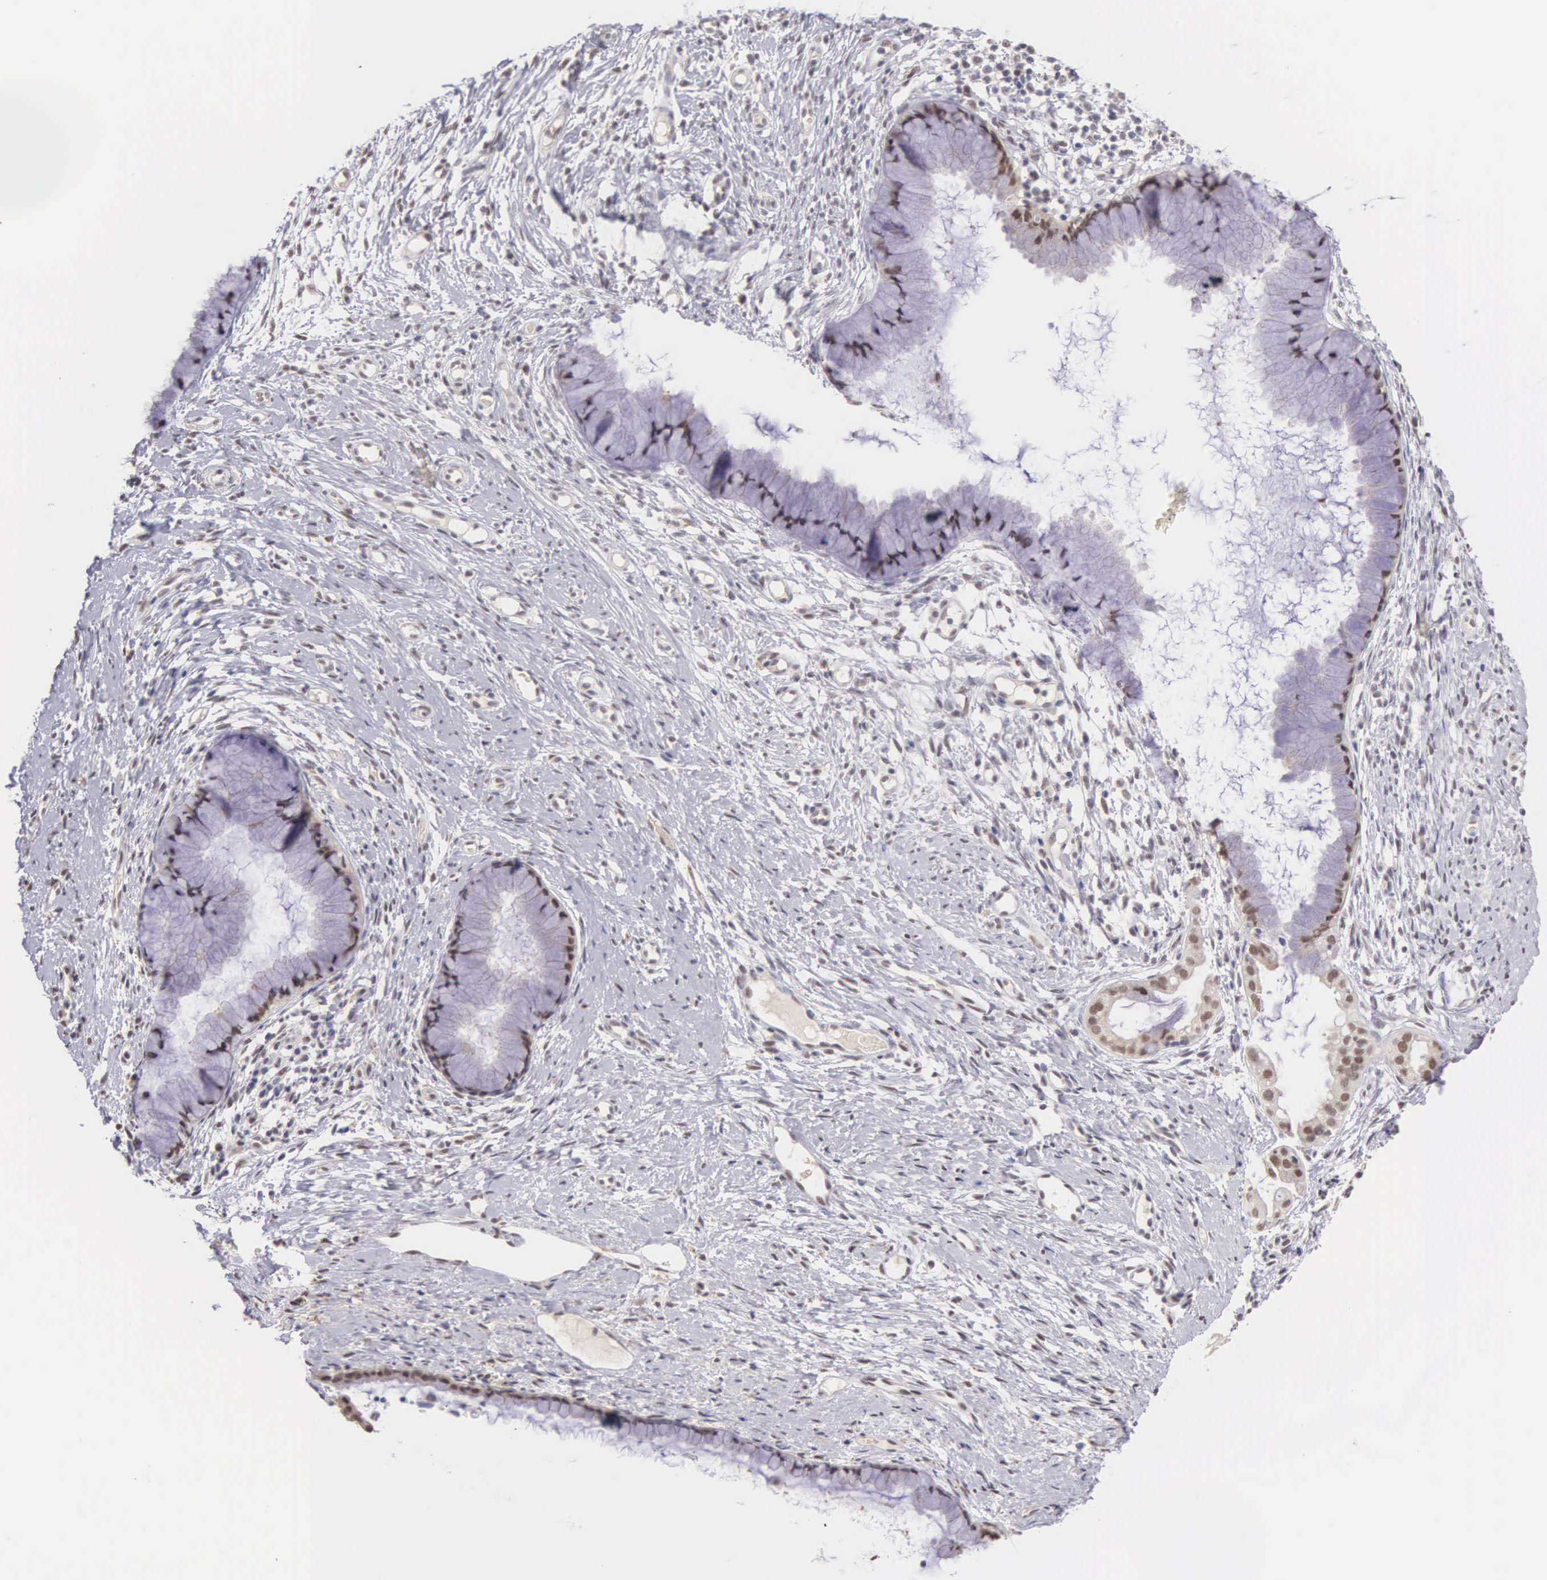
{"staining": {"intensity": "weak", "quantity": "<25%", "location": "nuclear"}, "tissue": "cervix", "cell_type": "Glandular cells", "image_type": "normal", "snomed": [{"axis": "morphology", "description": "Normal tissue, NOS"}, {"axis": "topography", "description": "Cervix"}], "caption": "IHC histopathology image of normal cervix: human cervix stained with DAB reveals no significant protein staining in glandular cells.", "gene": "HMGXB4", "patient": {"sex": "female", "age": 82}}